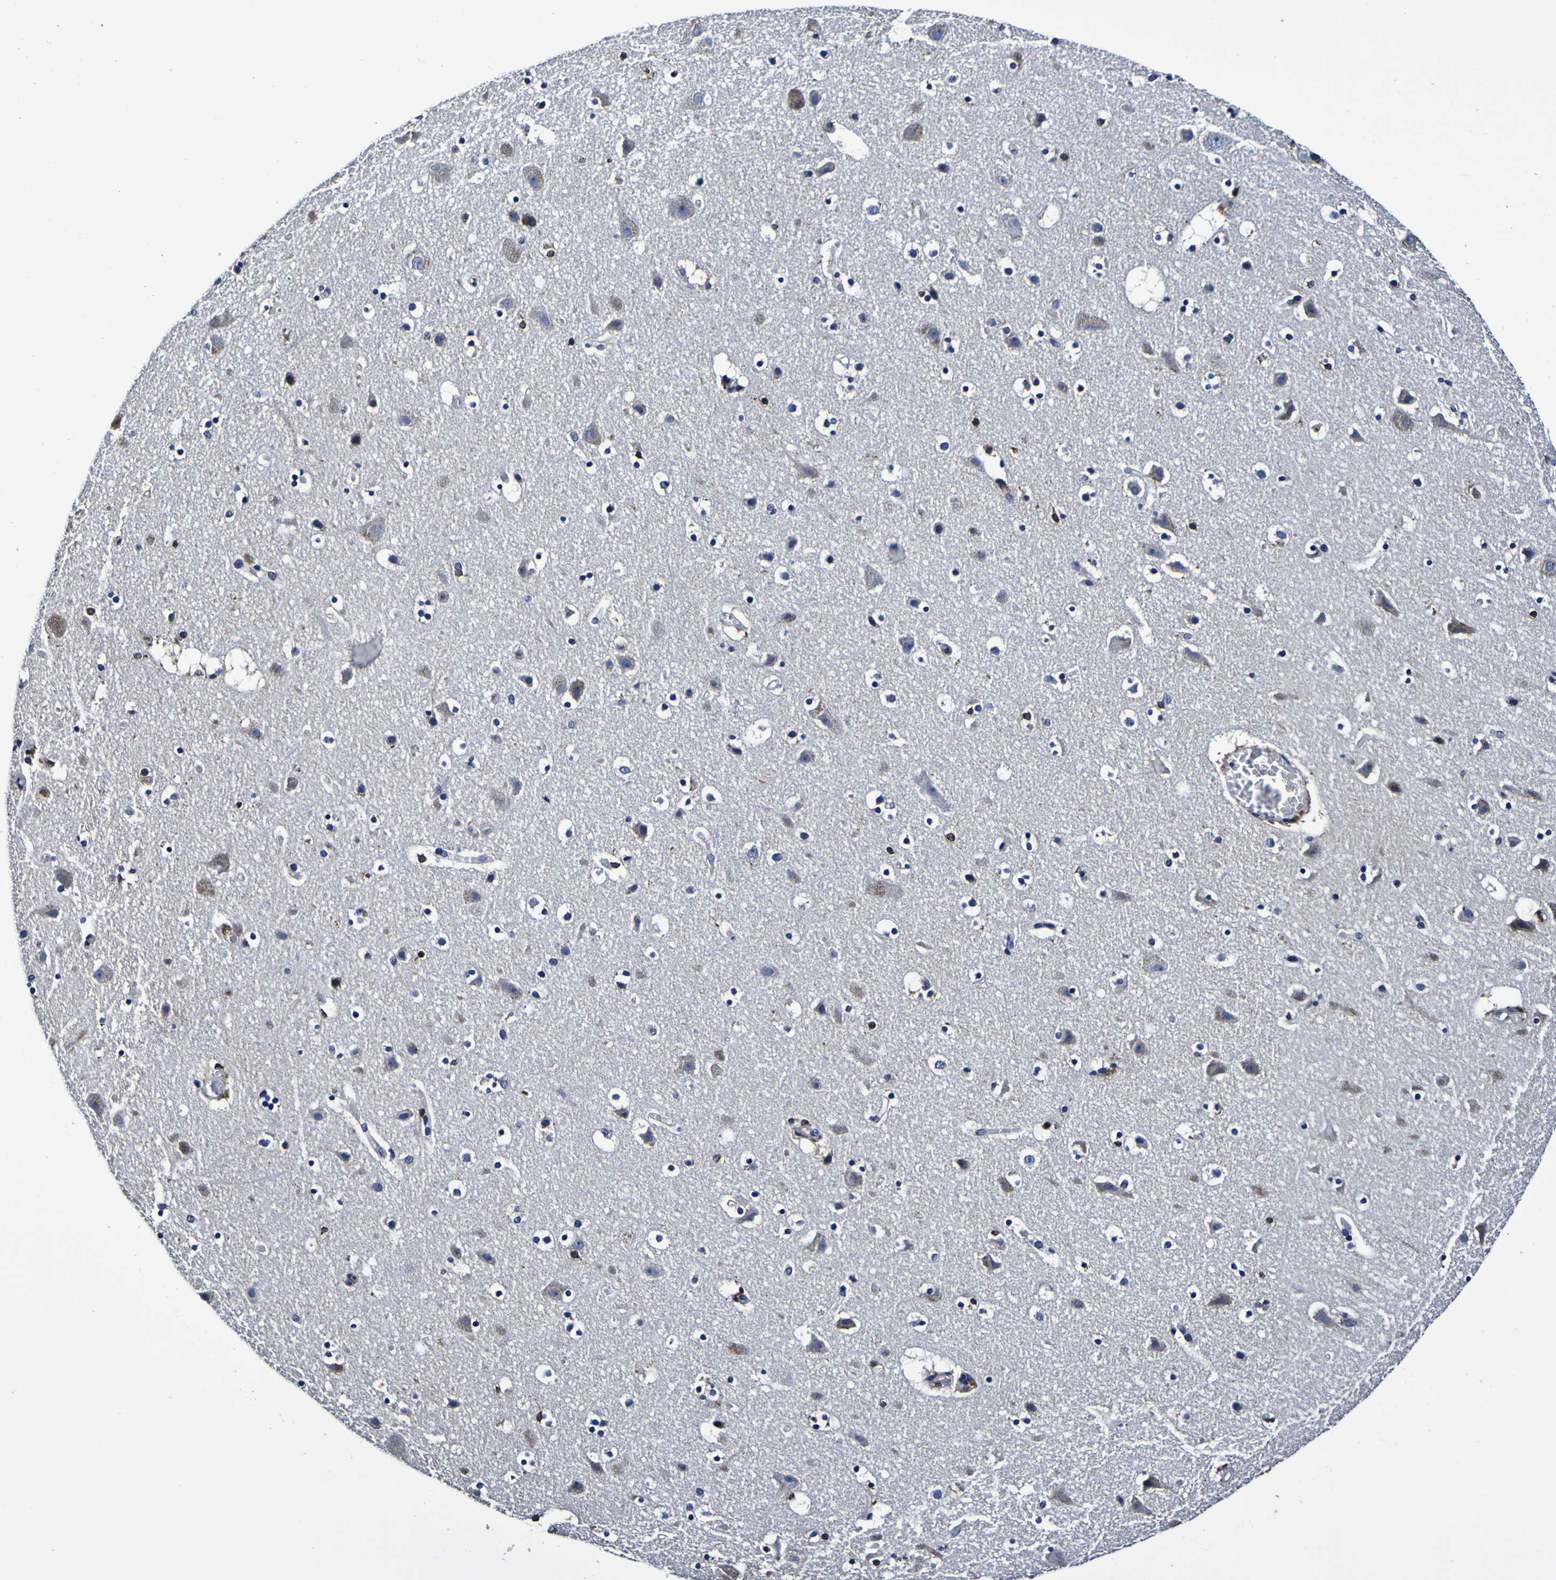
{"staining": {"intensity": "weak", "quantity": "25%-75%", "location": "cytoplasmic/membranous"}, "tissue": "cerebral cortex", "cell_type": "Endothelial cells", "image_type": "normal", "snomed": [{"axis": "morphology", "description": "Normal tissue, NOS"}, {"axis": "topography", "description": "Cerebral cortex"}], "caption": "Immunohistochemistry image of benign cerebral cortex stained for a protein (brown), which displays low levels of weak cytoplasmic/membranous positivity in about 25%-75% of endothelial cells.", "gene": "GPX1", "patient": {"sex": "male", "age": 45}}